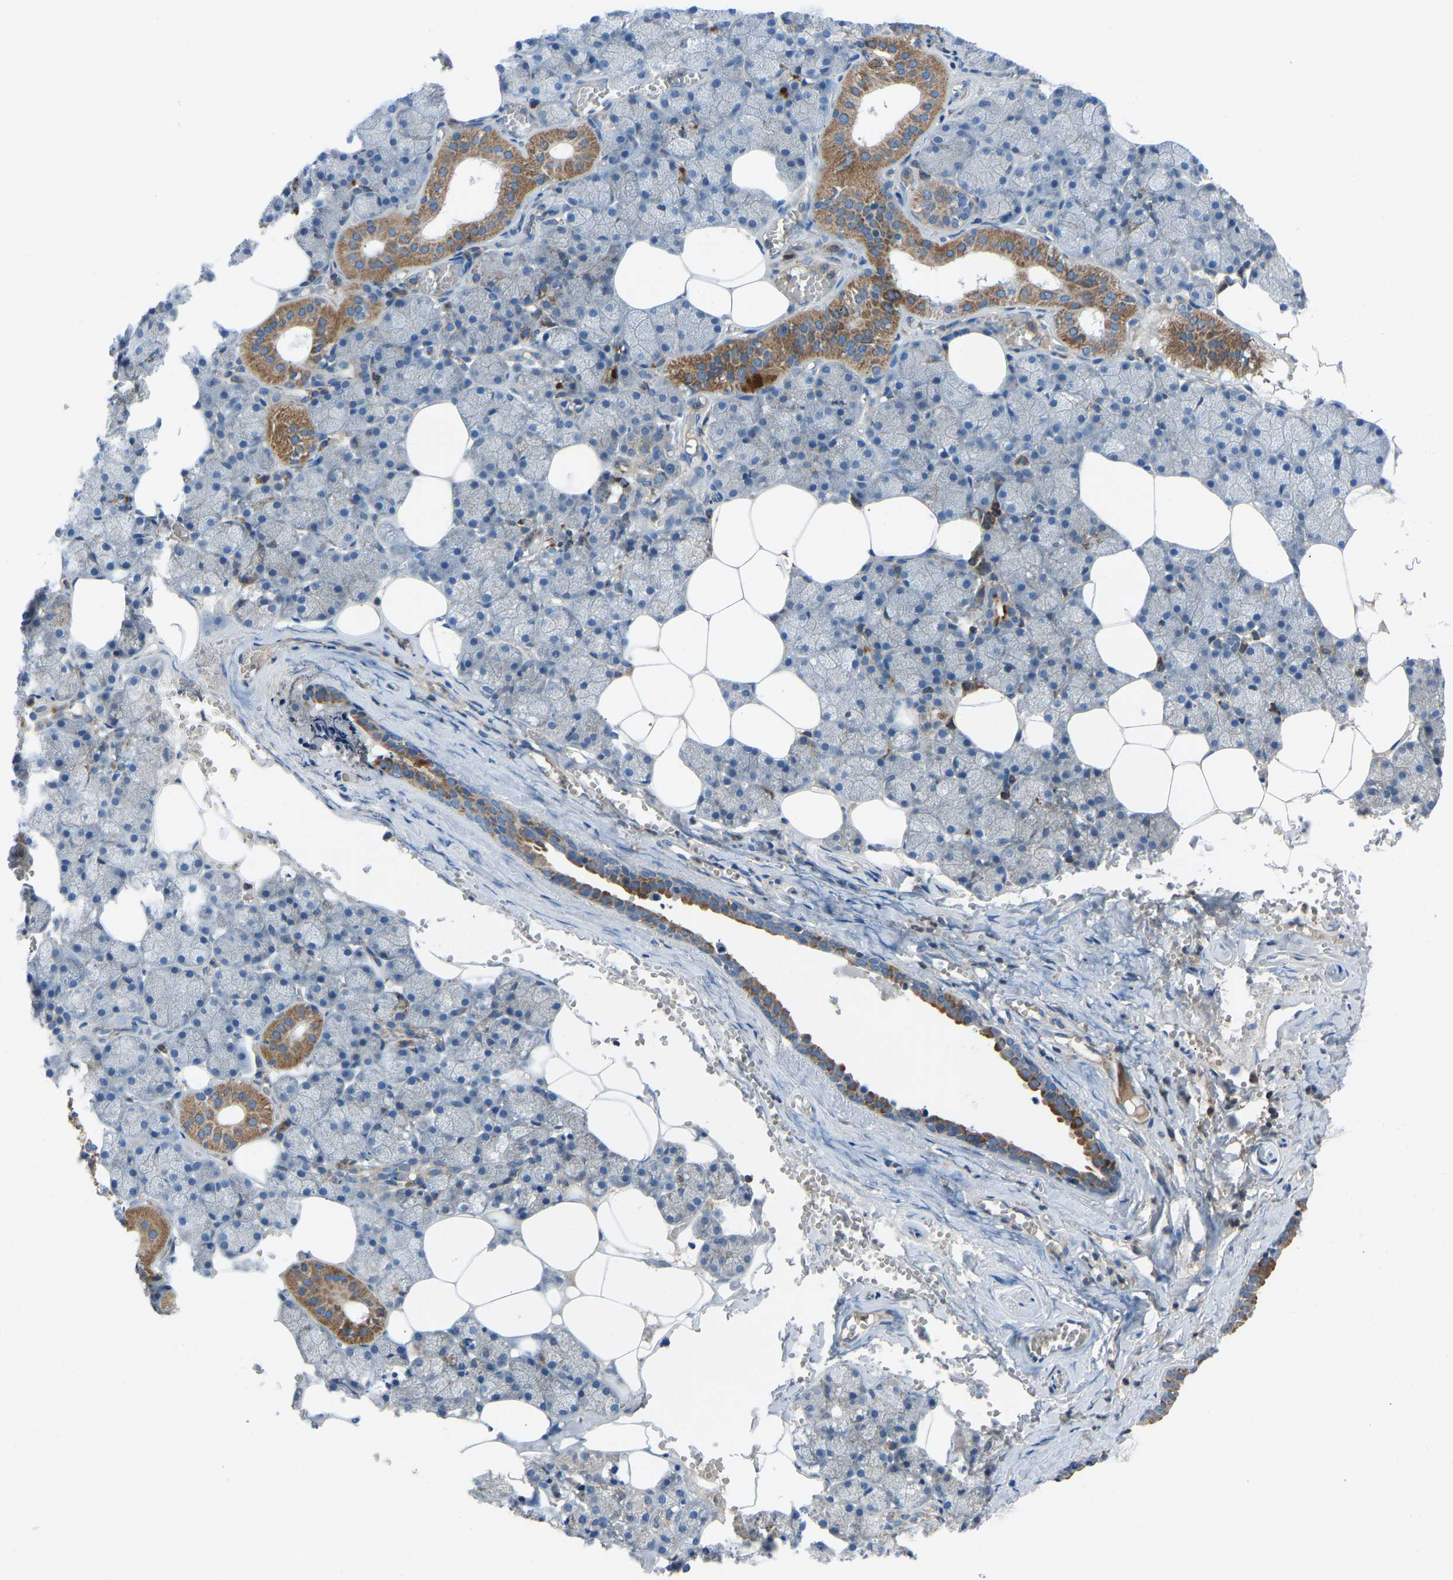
{"staining": {"intensity": "moderate", "quantity": "<25%", "location": "cytoplasmic/membranous"}, "tissue": "salivary gland", "cell_type": "Glandular cells", "image_type": "normal", "snomed": [{"axis": "morphology", "description": "Normal tissue, NOS"}, {"axis": "topography", "description": "Salivary gland"}], "caption": "IHC (DAB (3,3'-diaminobenzidine)) staining of normal salivary gland reveals moderate cytoplasmic/membranous protein positivity in about <25% of glandular cells.", "gene": "GRK6", "patient": {"sex": "male", "age": 62}}